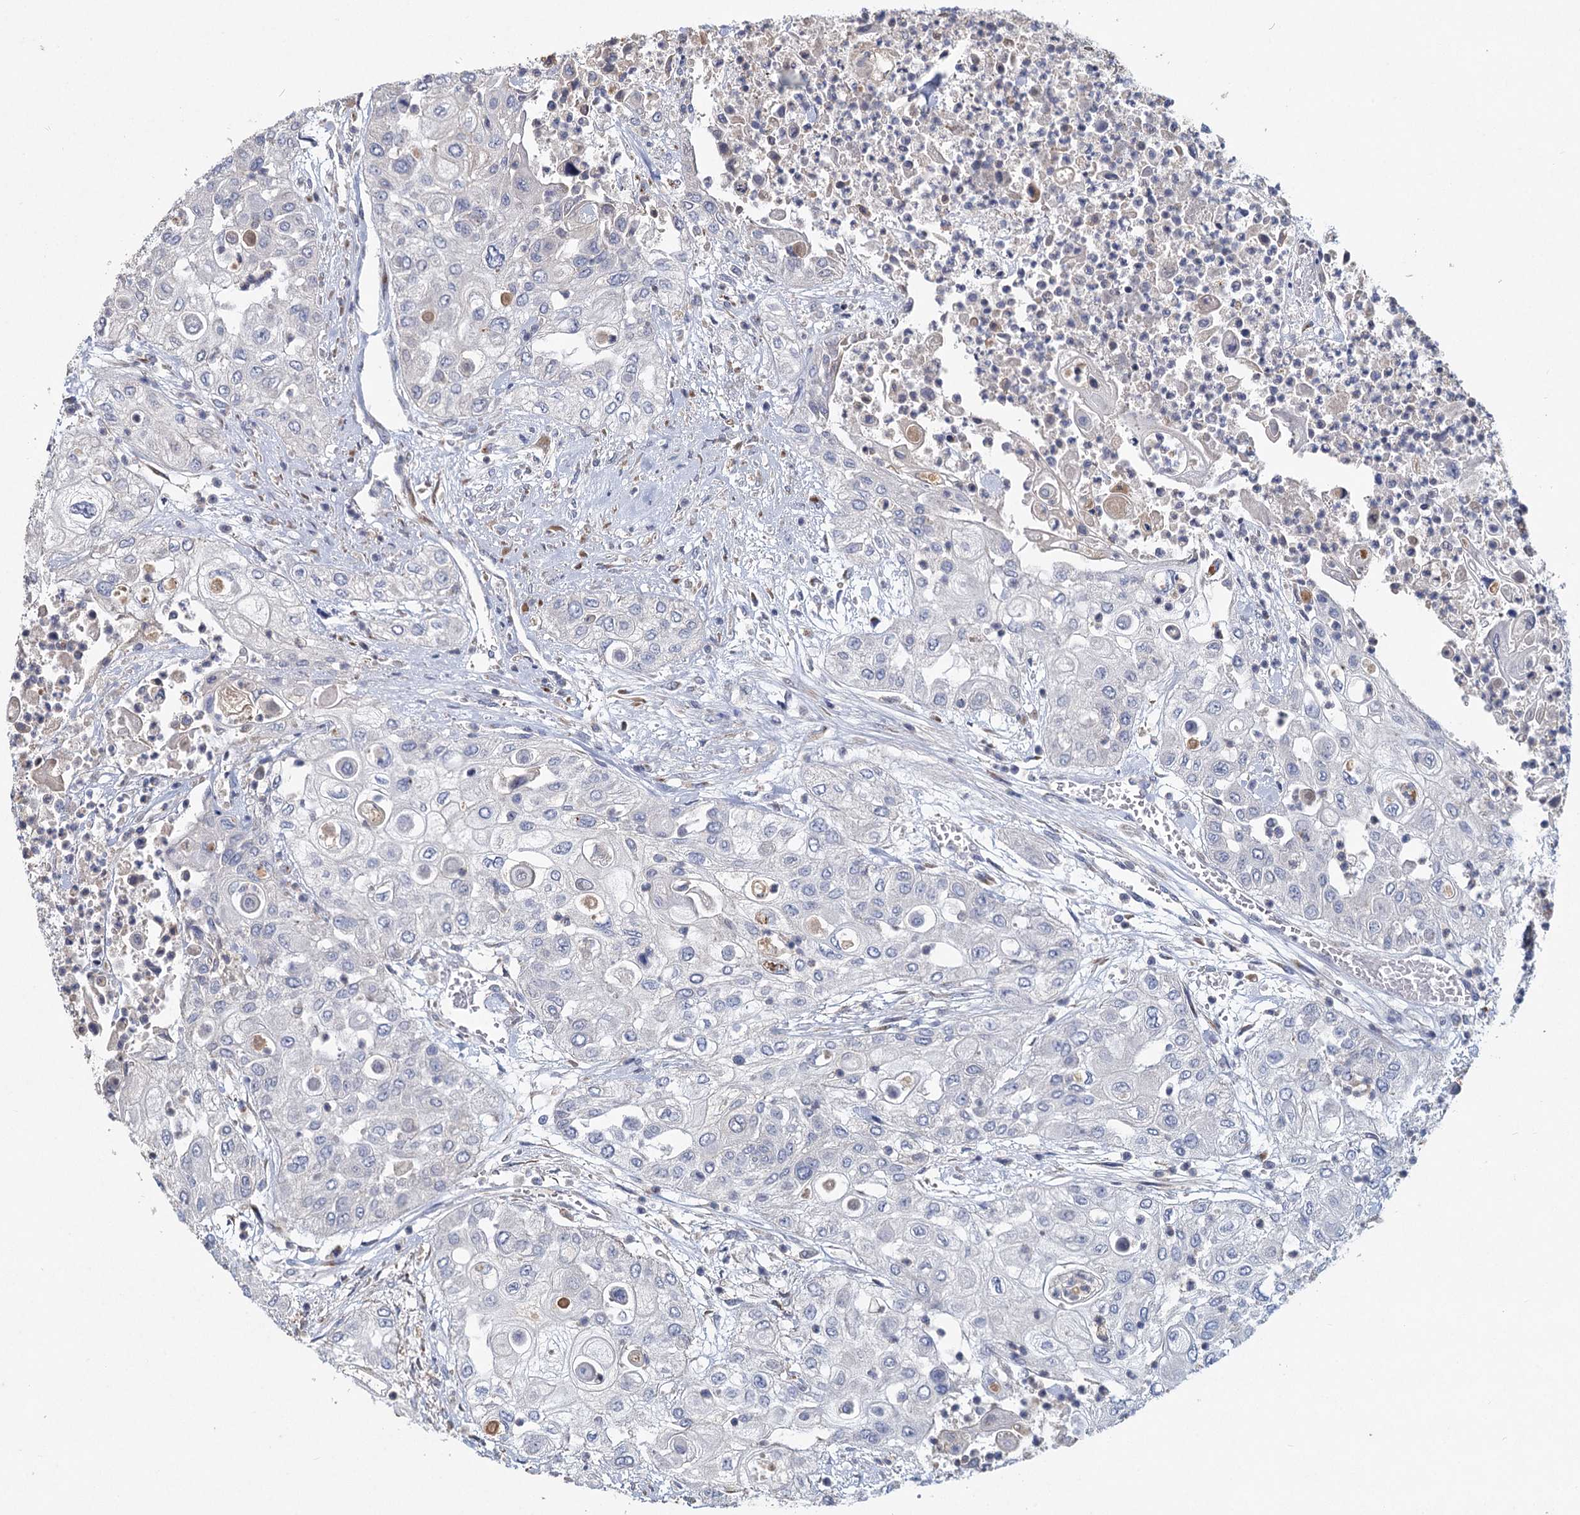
{"staining": {"intensity": "negative", "quantity": "none", "location": "none"}, "tissue": "urothelial cancer", "cell_type": "Tumor cells", "image_type": "cancer", "snomed": [{"axis": "morphology", "description": "Urothelial carcinoma, High grade"}, {"axis": "topography", "description": "Urinary bladder"}], "caption": "Immunohistochemistry (IHC) photomicrograph of human urothelial cancer stained for a protein (brown), which exhibits no expression in tumor cells.", "gene": "HES2", "patient": {"sex": "female", "age": 79}}